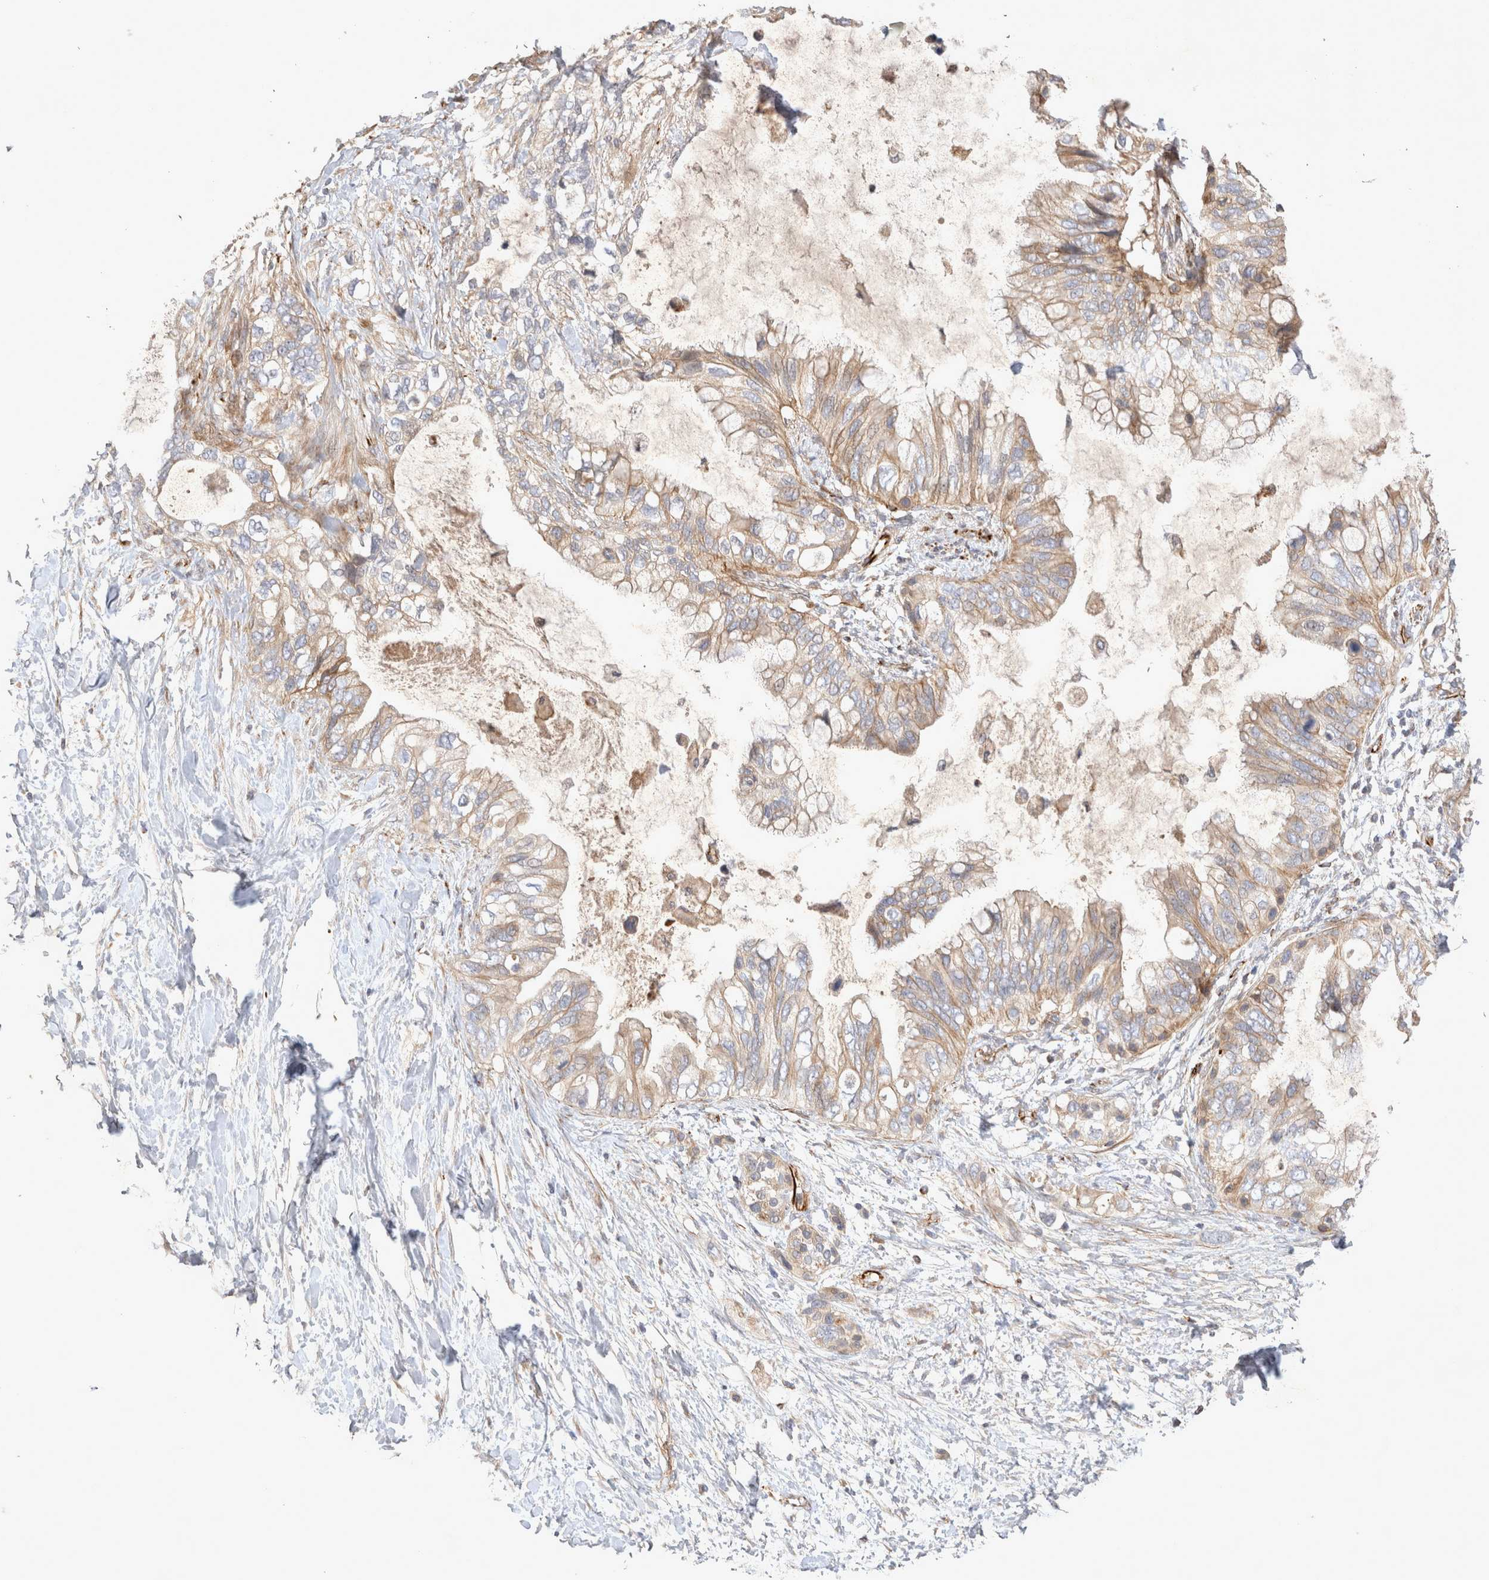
{"staining": {"intensity": "weak", "quantity": ">75%", "location": "cytoplasmic/membranous"}, "tissue": "pancreatic cancer", "cell_type": "Tumor cells", "image_type": "cancer", "snomed": [{"axis": "morphology", "description": "Adenocarcinoma, NOS"}, {"axis": "topography", "description": "Pancreas"}], "caption": "Human pancreatic cancer (adenocarcinoma) stained with a brown dye demonstrates weak cytoplasmic/membranous positive expression in about >75% of tumor cells.", "gene": "NMU", "patient": {"sex": "female", "age": 56}}